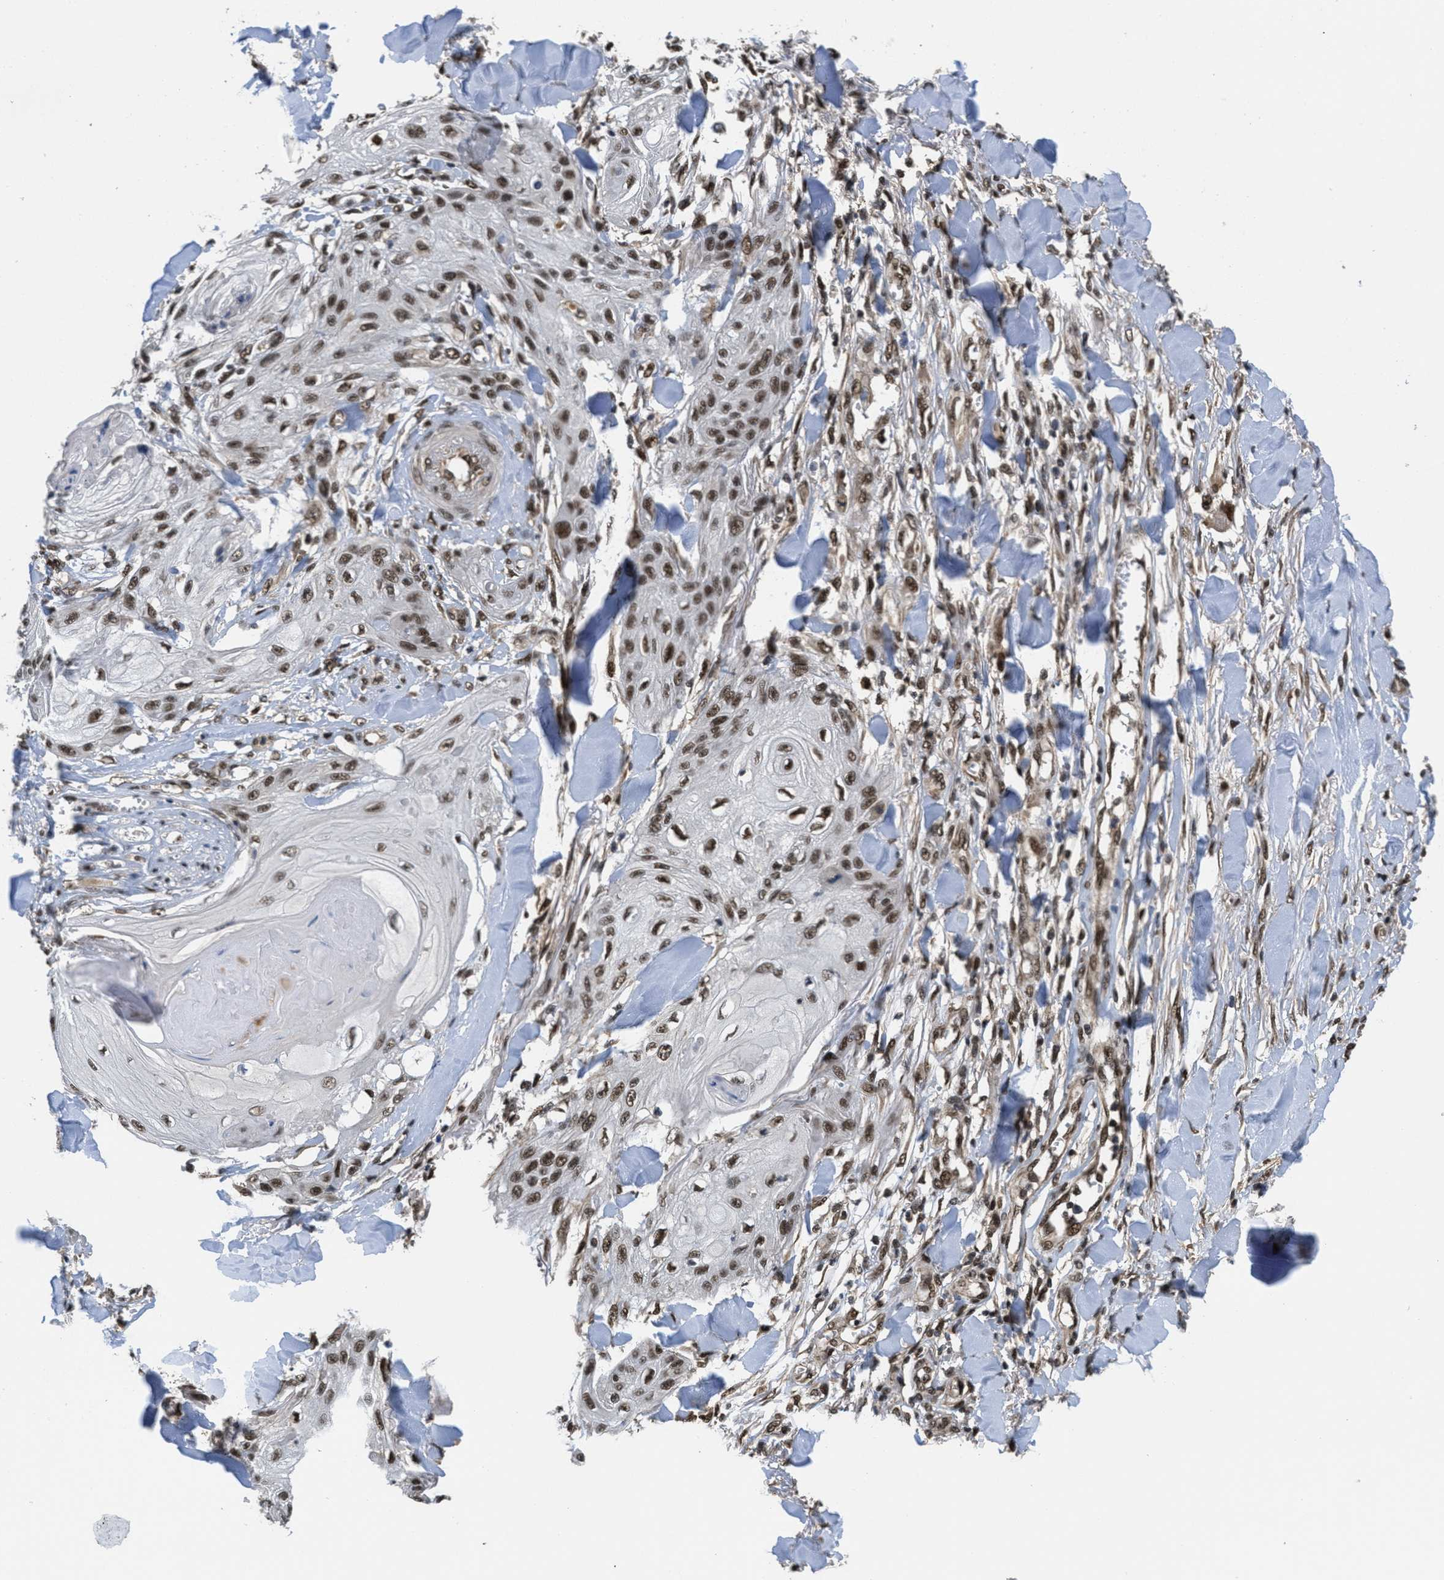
{"staining": {"intensity": "strong", "quantity": ">75%", "location": "nuclear"}, "tissue": "skin cancer", "cell_type": "Tumor cells", "image_type": "cancer", "snomed": [{"axis": "morphology", "description": "Squamous cell carcinoma, NOS"}, {"axis": "topography", "description": "Skin"}], "caption": "A brown stain highlights strong nuclear staining of a protein in skin squamous cell carcinoma tumor cells. (brown staining indicates protein expression, while blue staining denotes nuclei).", "gene": "CUL4B", "patient": {"sex": "male", "age": 74}}